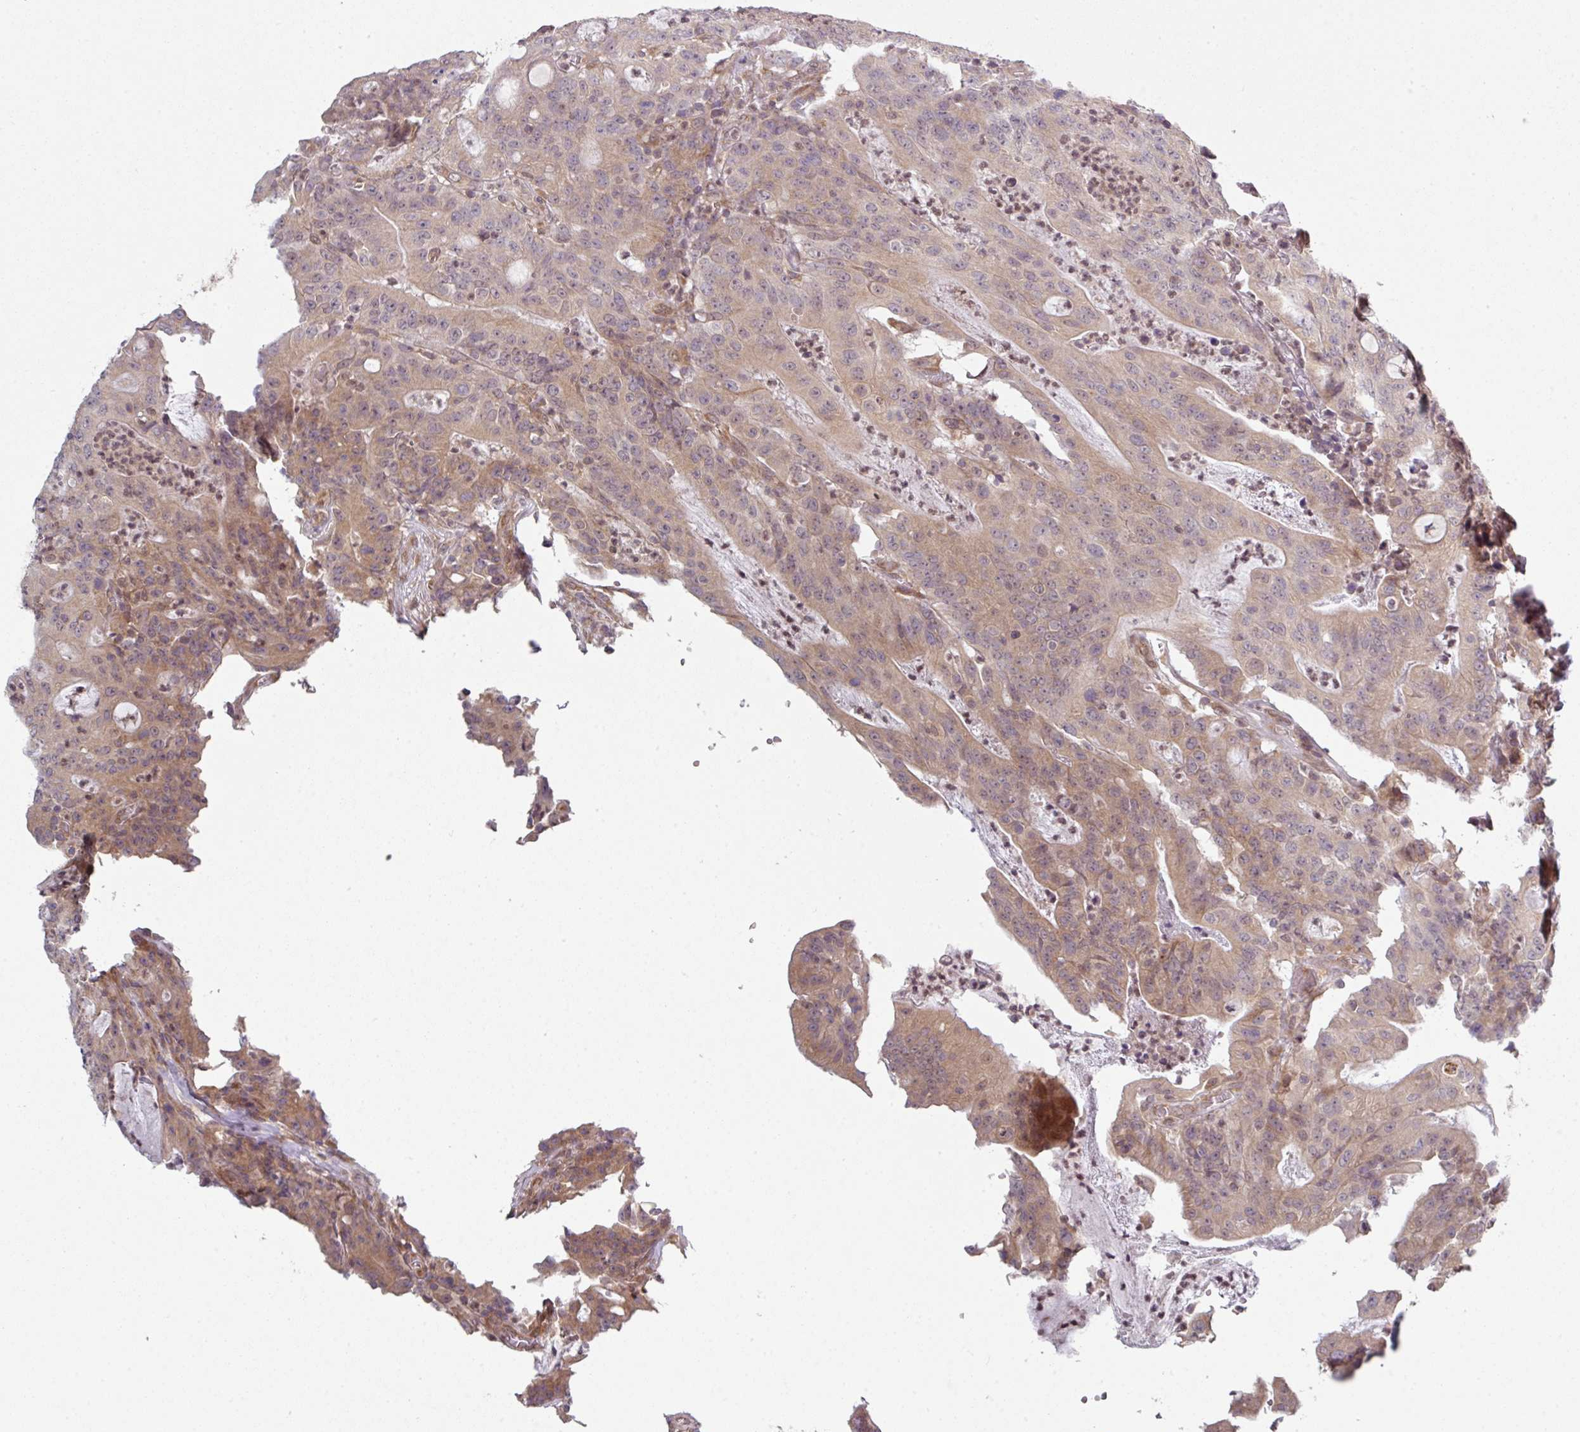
{"staining": {"intensity": "weak", "quantity": ">75%", "location": "cytoplasmic/membranous,nuclear"}, "tissue": "colorectal cancer", "cell_type": "Tumor cells", "image_type": "cancer", "snomed": [{"axis": "morphology", "description": "Adenocarcinoma, NOS"}, {"axis": "topography", "description": "Colon"}], "caption": "Human colorectal adenocarcinoma stained with a protein marker exhibits weak staining in tumor cells.", "gene": "CAMLG", "patient": {"sex": "male", "age": 83}}